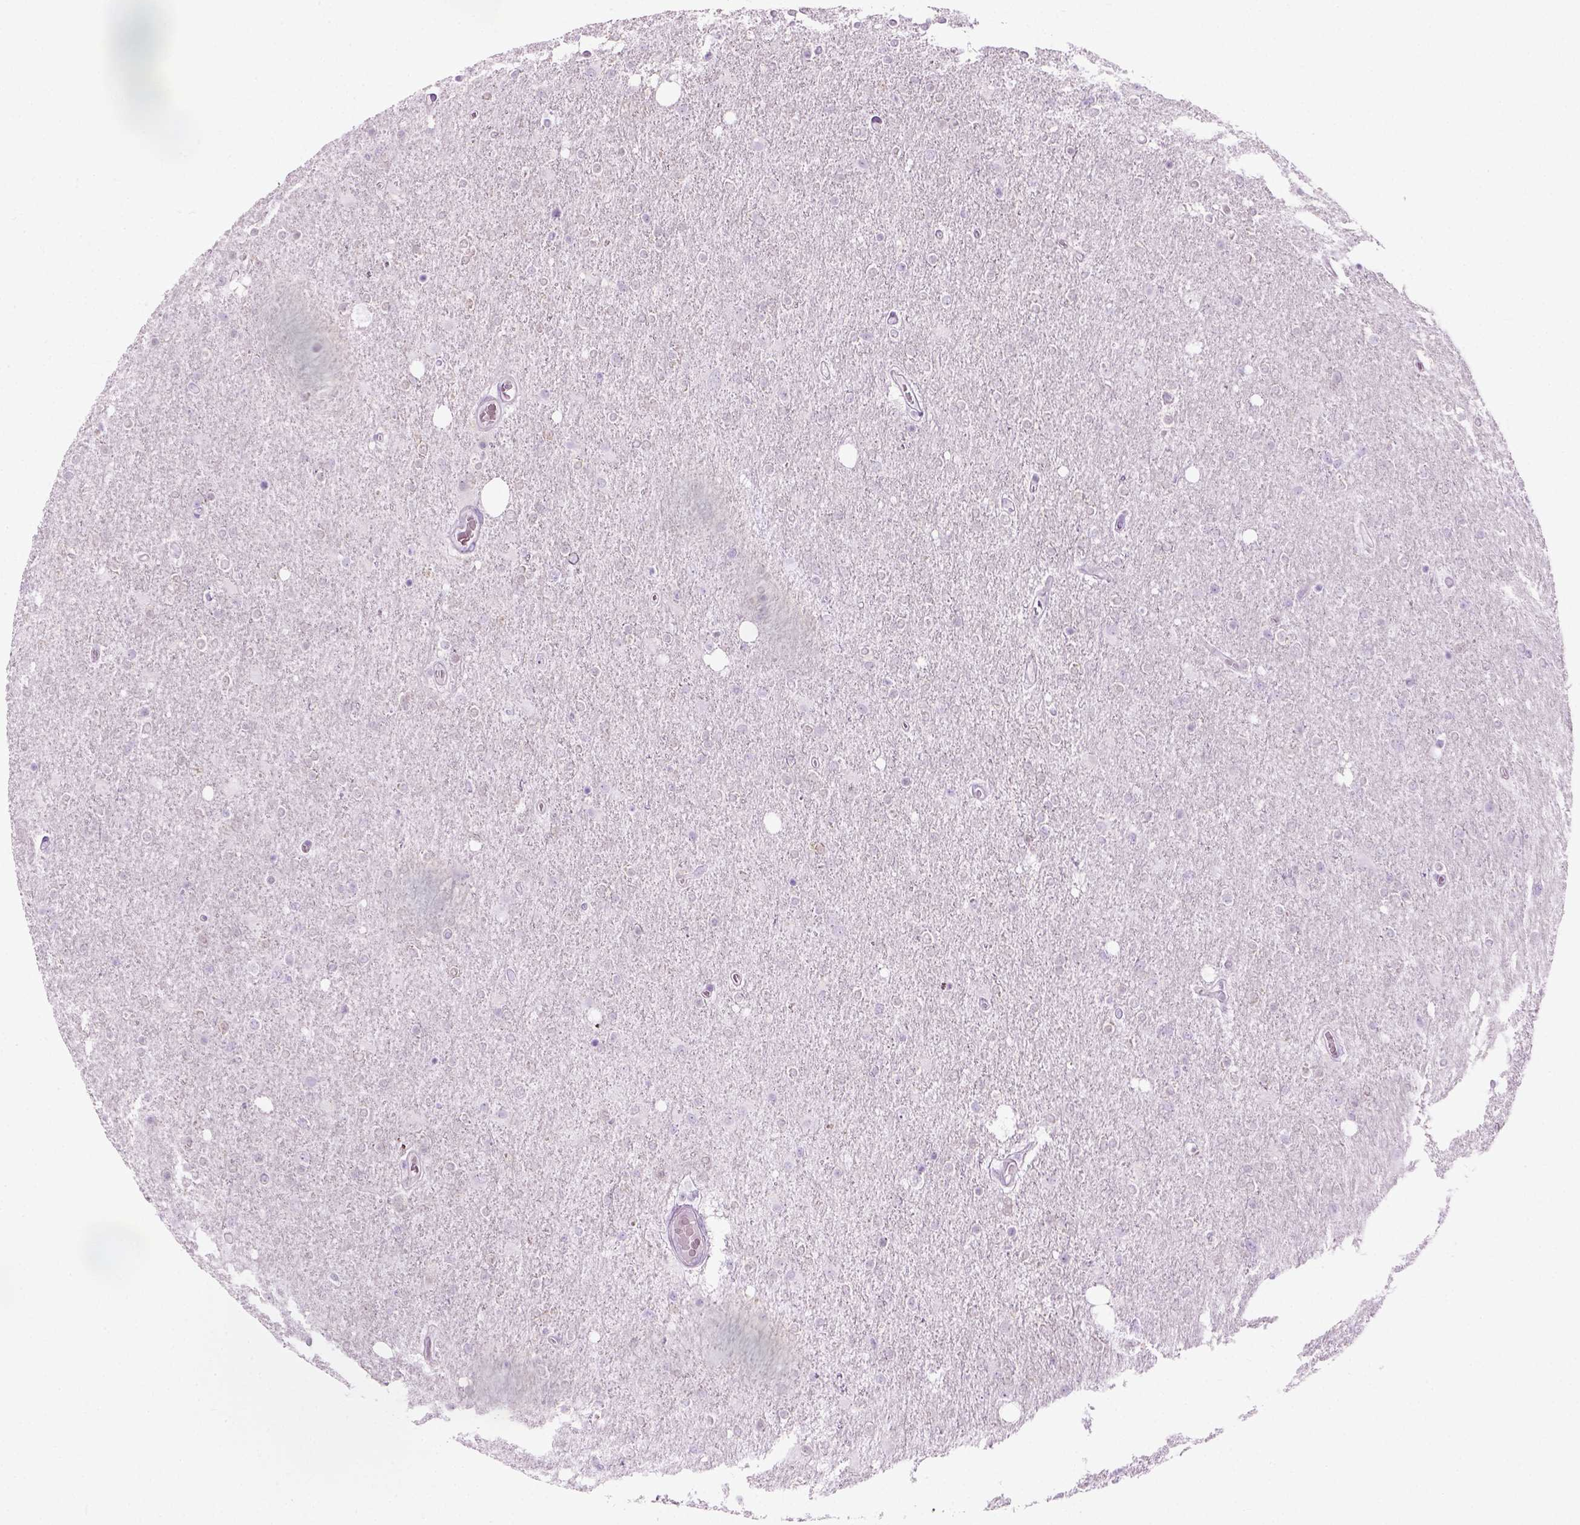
{"staining": {"intensity": "negative", "quantity": "none", "location": "none"}, "tissue": "glioma", "cell_type": "Tumor cells", "image_type": "cancer", "snomed": [{"axis": "morphology", "description": "Glioma, malignant, High grade"}, {"axis": "topography", "description": "Cerebral cortex"}], "caption": "DAB (3,3'-diaminobenzidine) immunohistochemical staining of glioma shows no significant positivity in tumor cells.", "gene": "CIBAR2", "patient": {"sex": "male", "age": 70}}